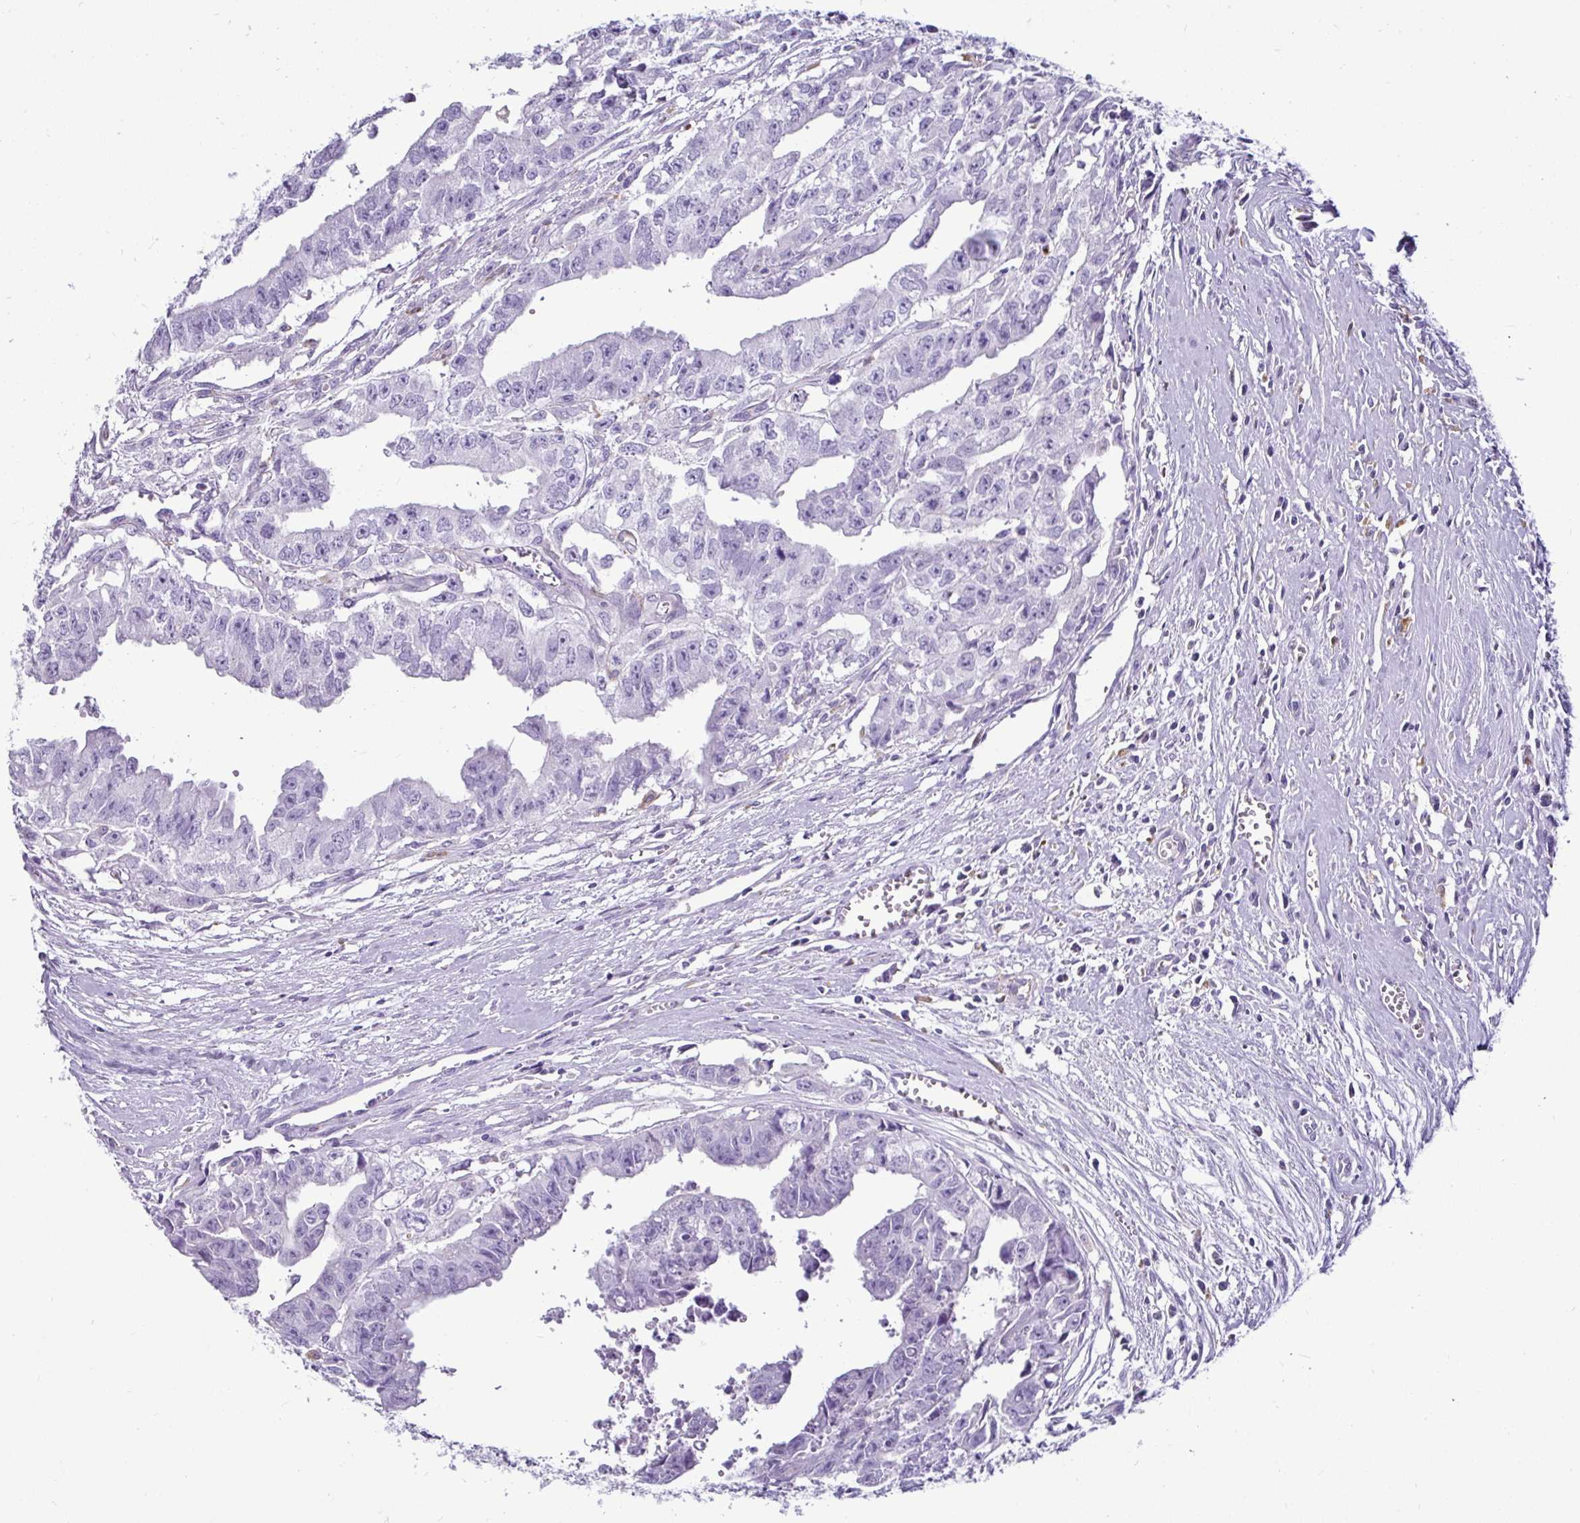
{"staining": {"intensity": "negative", "quantity": "none", "location": "none"}, "tissue": "testis cancer", "cell_type": "Tumor cells", "image_type": "cancer", "snomed": [{"axis": "morphology", "description": "Carcinoma, Embryonal, NOS"}, {"axis": "morphology", "description": "Teratoma, malignant, NOS"}, {"axis": "topography", "description": "Testis"}], "caption": "Image shows no significant protein positivity in tumor cells of testis cancer (malignant teratoma).", "gene": "CTSZ", "patient": {"sex": "male", "age": 24}}